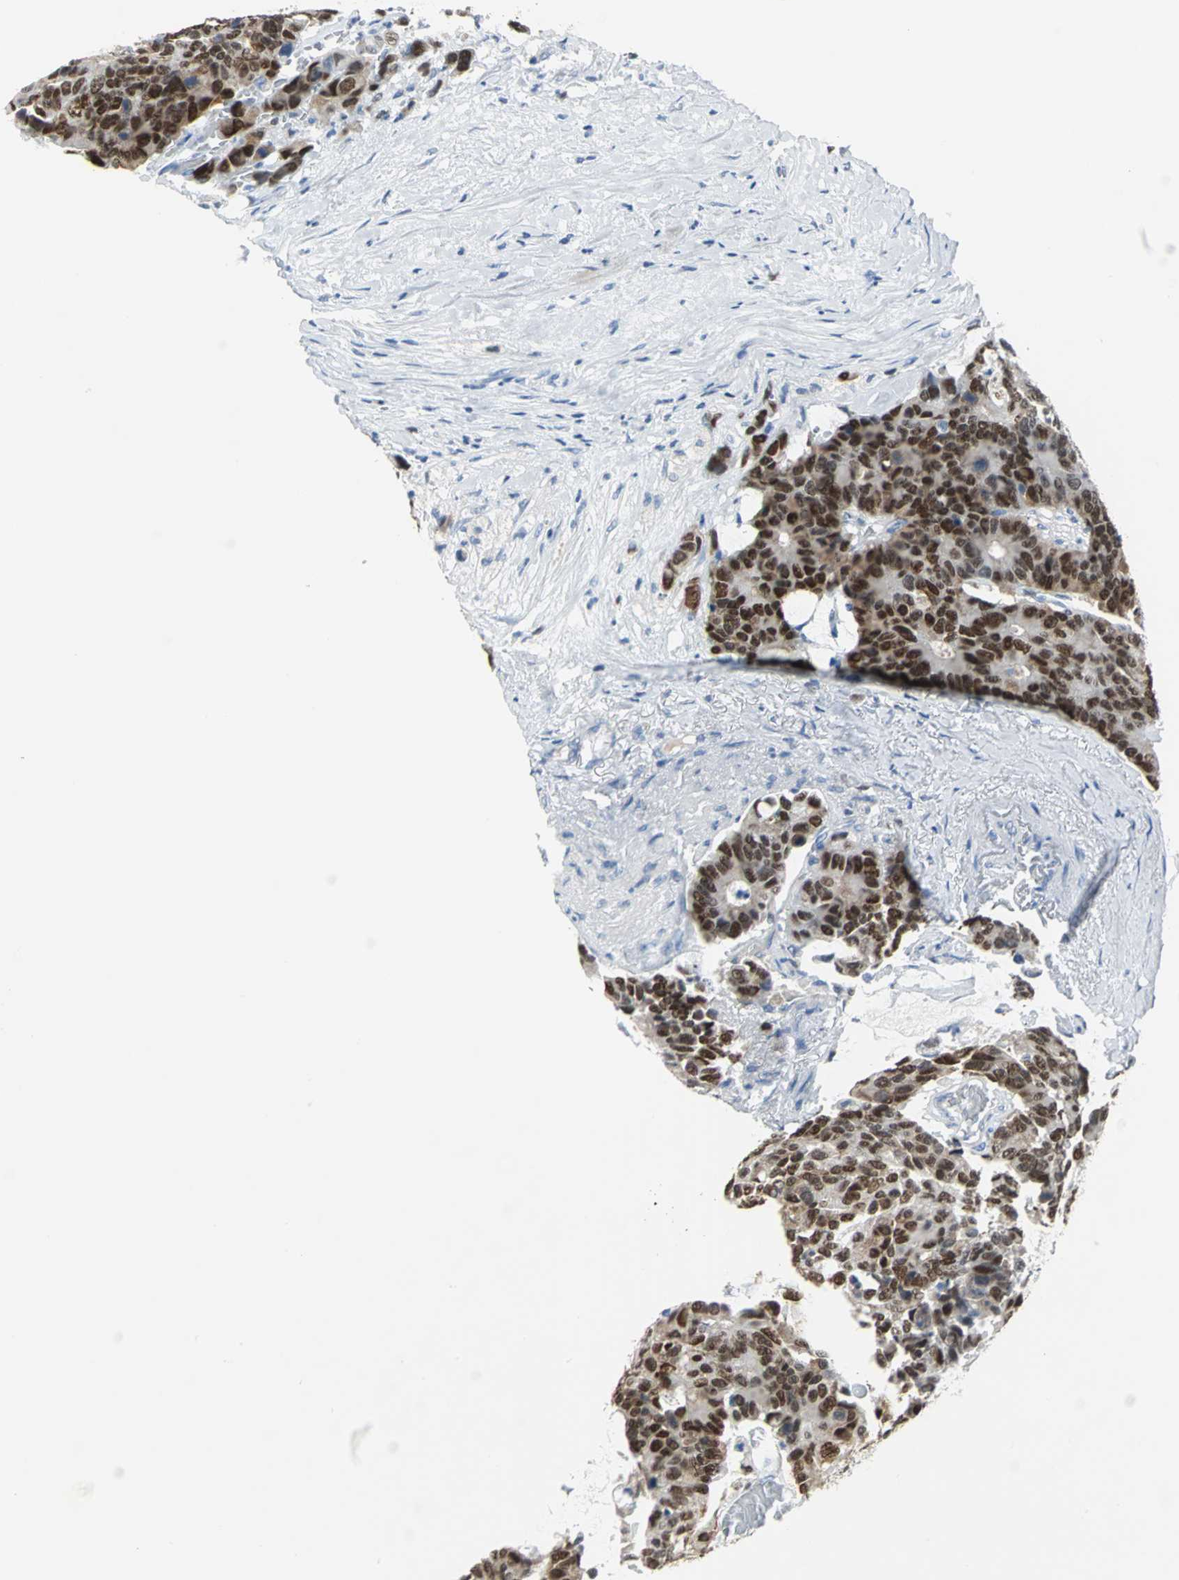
{"staining": {"intensity": "strong", "quantity": ">75%", "location": "nuclear"}, "tissue": "colorectal cancer", "cell_type": "Tumor cells", "image_type": "cancer", "snomed": [{"axis": "morphology", "description": "Adenocarcinoma, NOS"}, {"axis": "topography", "description": "Colon"}], "caption": "Adenocarcinoma (colorectal) was stained to show a protein in brown. There is high levels of strong nuclear staining in about >75% of tumor cells.", "gene": "MCM4", "patient": {"sex": "female", "age": 86}}